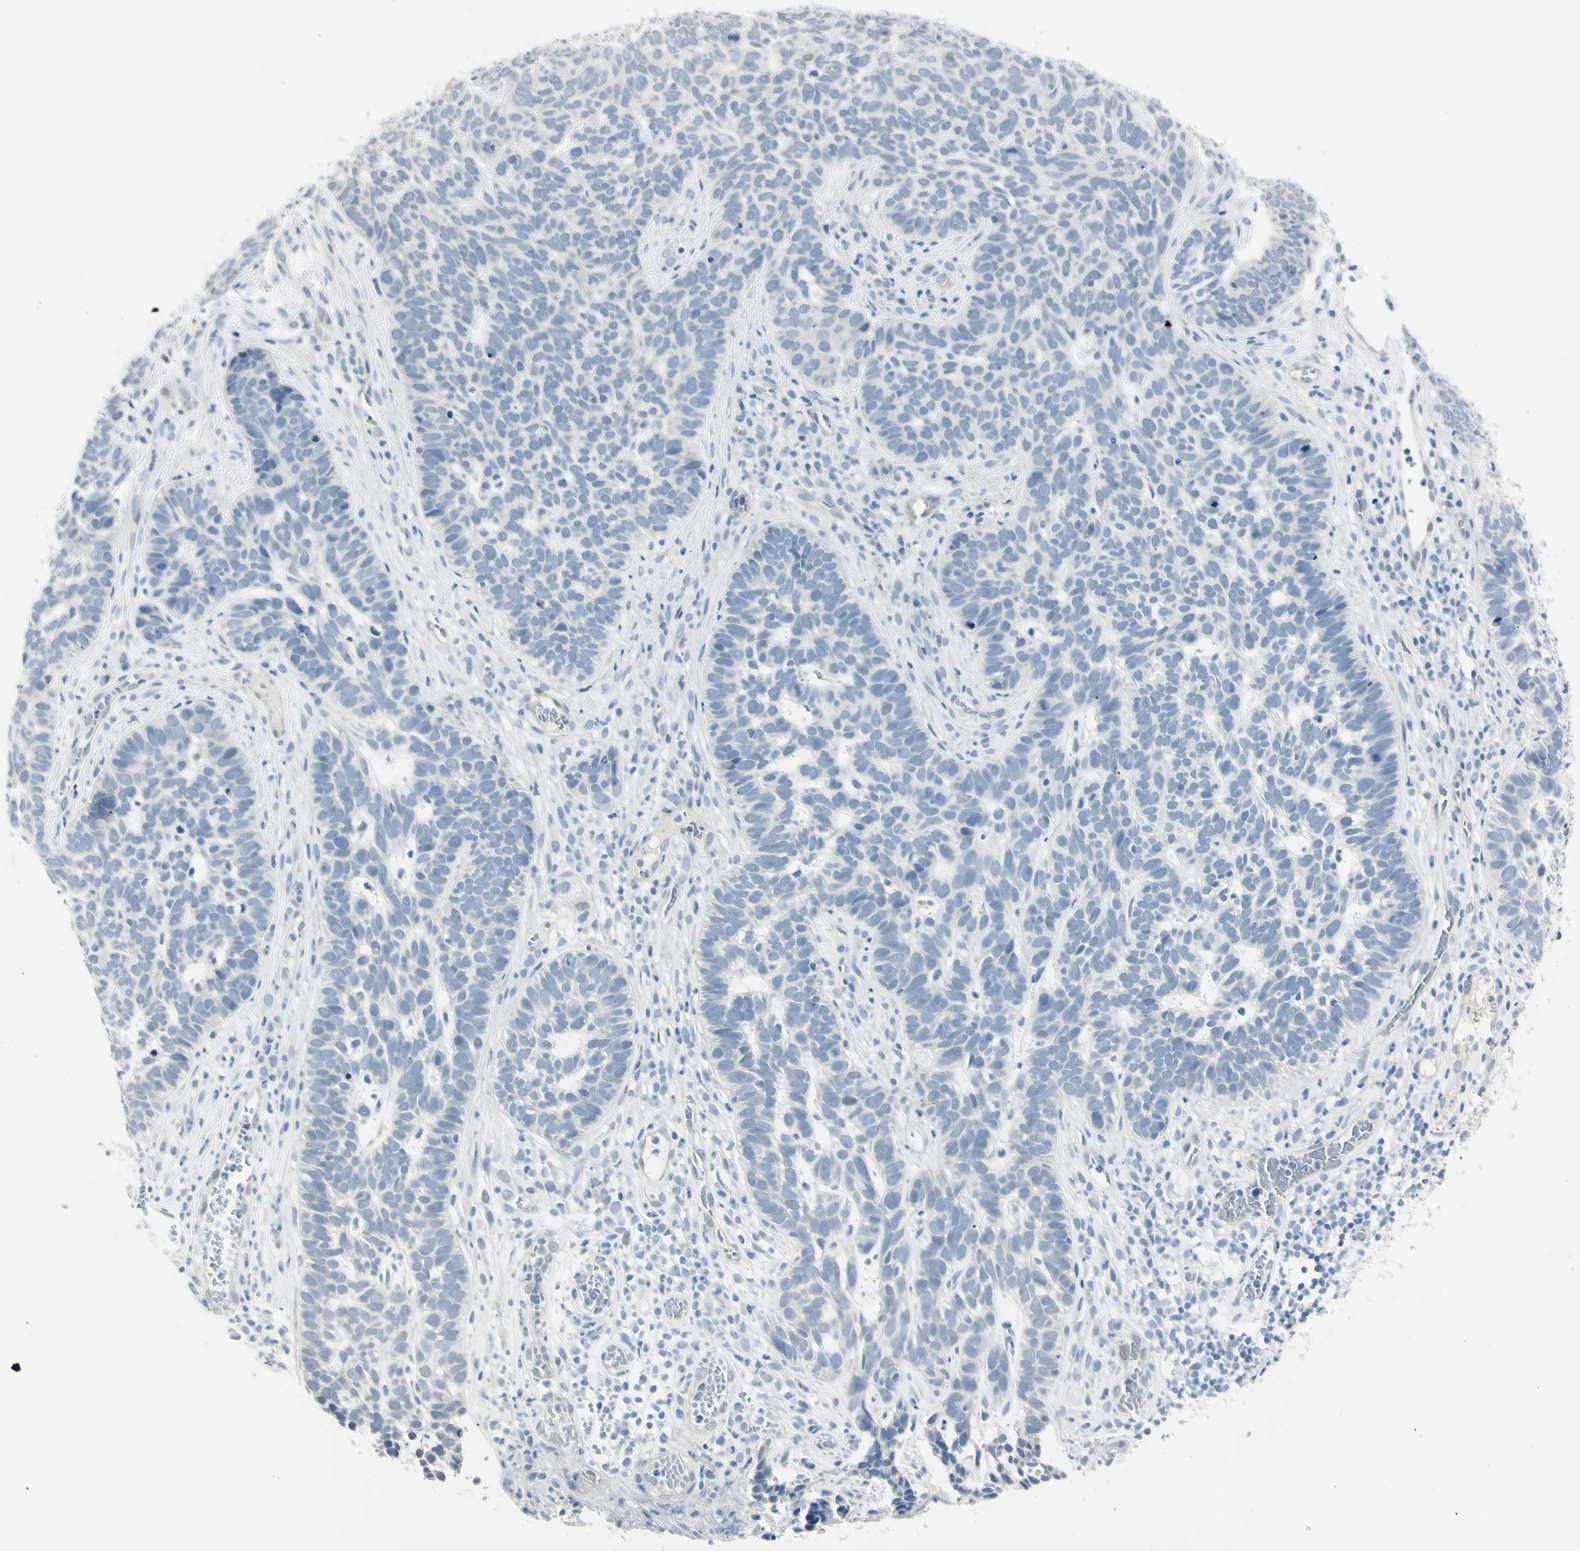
{"staining": {"intensity": "weak", "quantity": "<25%", "location": "cytoplasmic/membranous"}, "tissue": "skin cancer", "cell_type": "Tumor cells", "image_type": "cancer", "snomed": [{"axis": "morphology", "description": "Basal cell carcinoma"}, {"axis": "topography", "description": "Skin"}], "caption": "High magnification brightfield microscopy of skin cancer stained with DAB (brown) and counterstained with hematoxylin (blue): tumor cells show no significant positivity. (DAB (3,3'-diaminobenzidine) IHC, high magnification).", "gene": "ASB9", "patient": {"sex": "male", "age": 87}}